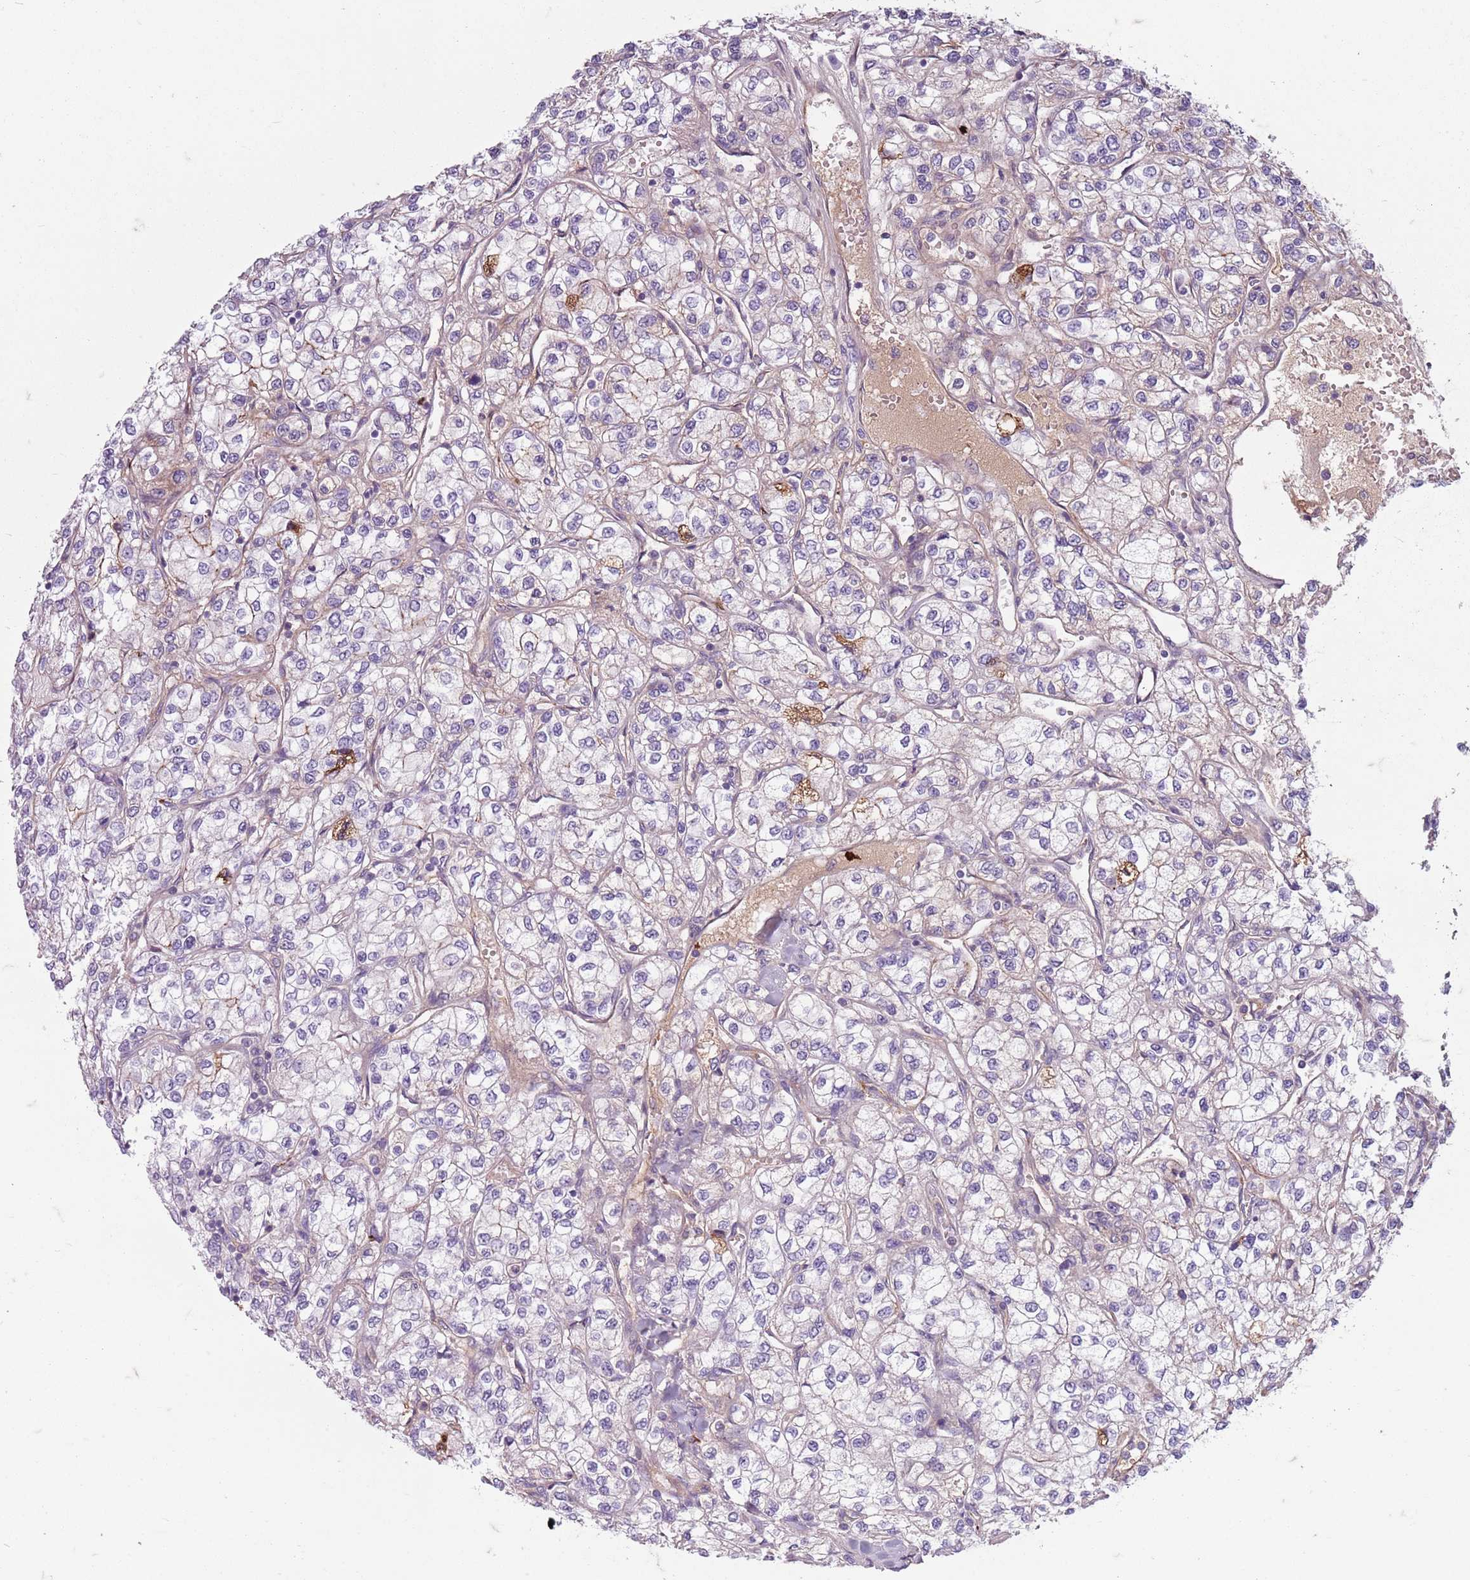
{"staining": {"intensity": "negative", "quantity": "none", "location": "none"}, "tissue": "renal cancer", "cell_type": "Tumor cells", "image_type": "cancer", "snomed": [{"axis": "morphology", "description": "Adenocarcinoma, NOS"}, {"axis": "topography", "description": "Kidney"}], "caption": "A high-resolution image shows immunohistochemistry staining of adenocarcinoma (renal), which exhibits no significant positivity in tumor cells.", "gene": "TAS2R38", "patient": {"sex": "male", "age": 80}}